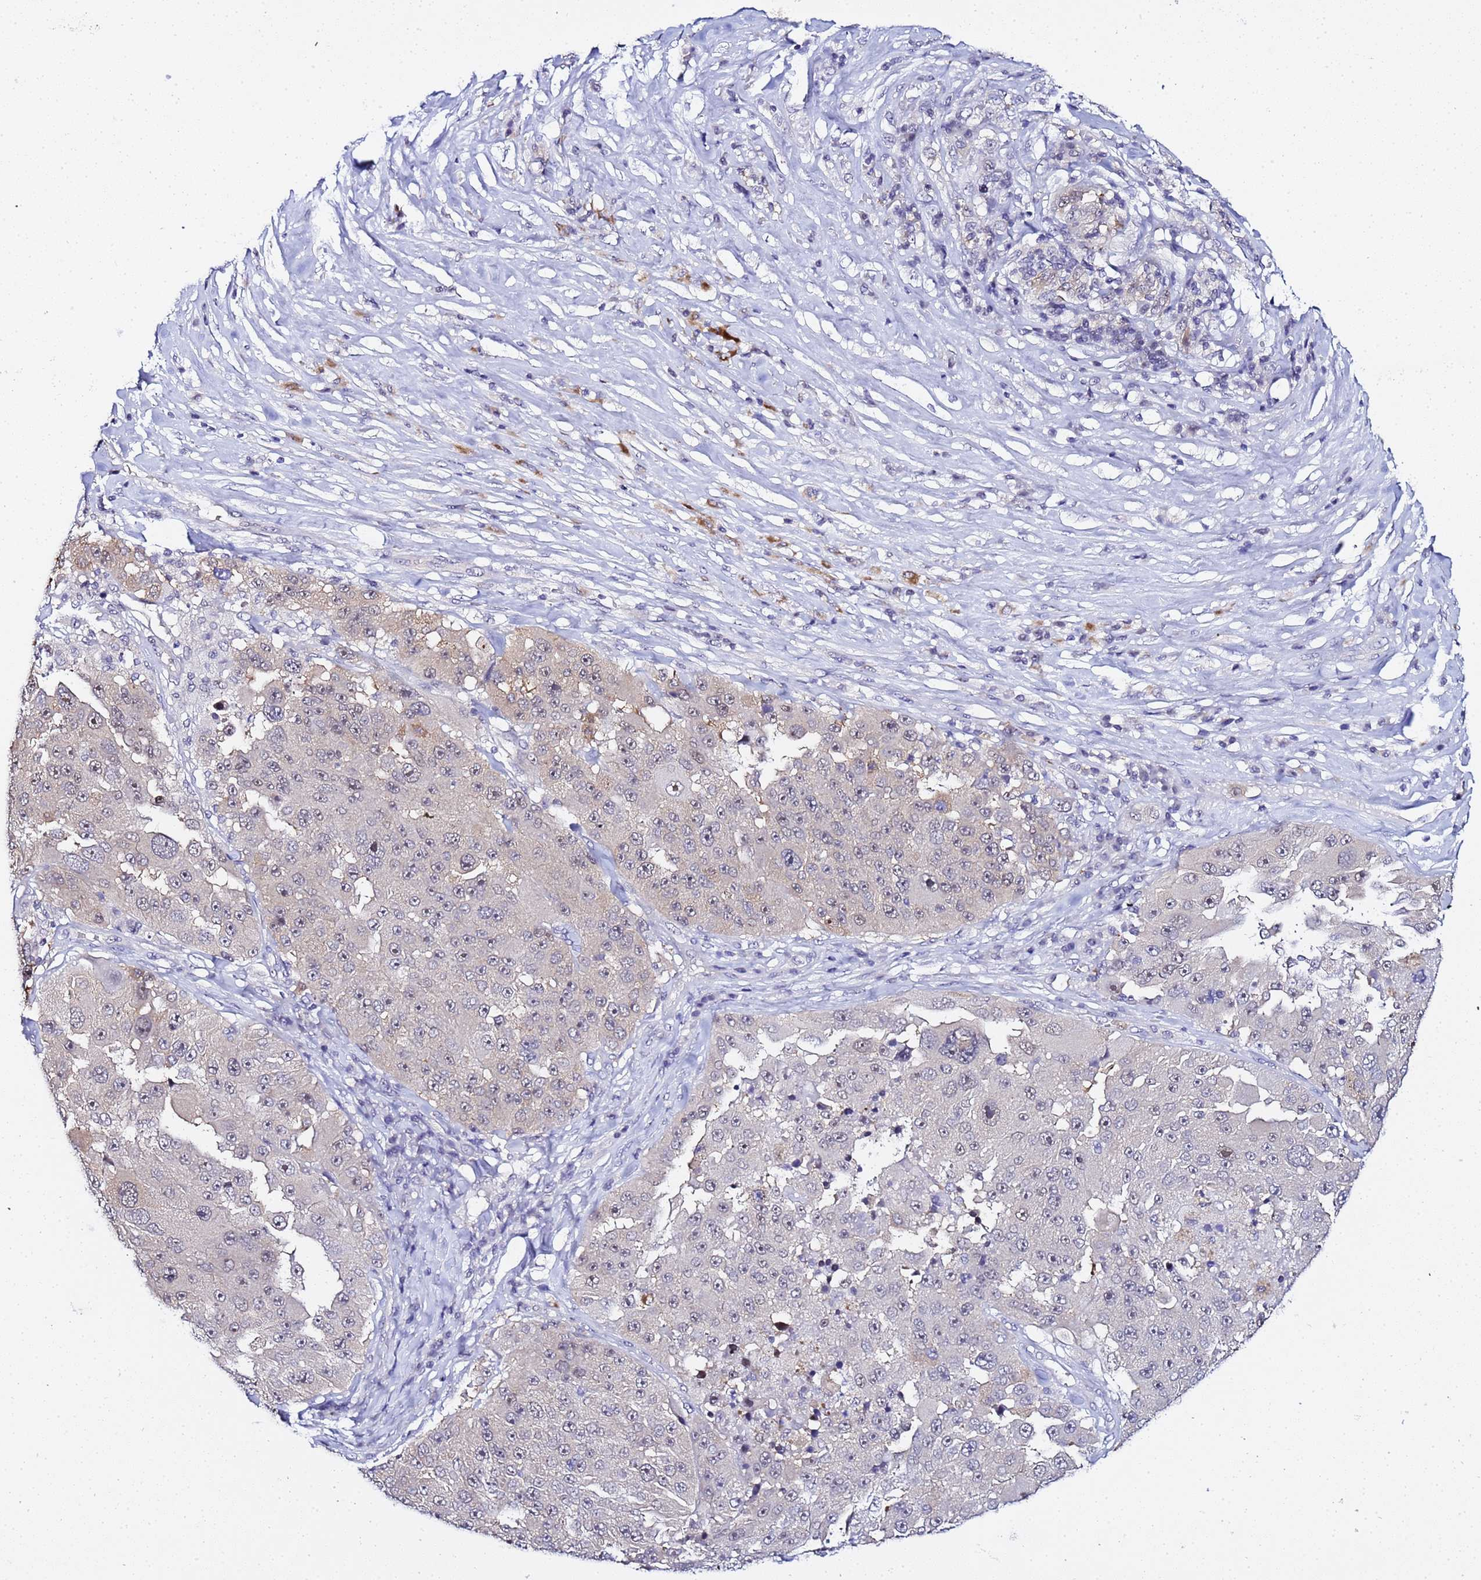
{"staining": {"intensity": "weak", "quantity": "25%-75%", "location": "nuclear"}, "tissue": "melanoma", "cell_type": "Tumor cells", "image_type": "cancer", "snomed": [{"axis": "morphology", "description": "Malignant melanoma, Metastatic site"}, {"axis": "topography", "description": "Lymph node"}], "caption": "DAB (3,3'-diaminobenzidine) immunohistochemical staining of melanoma reveals weak nuclear protein expression in approximately 25%-75% of tumor cells.", "gene": "ACTL6B", "patient": {"sex": "male", "age": 62}}